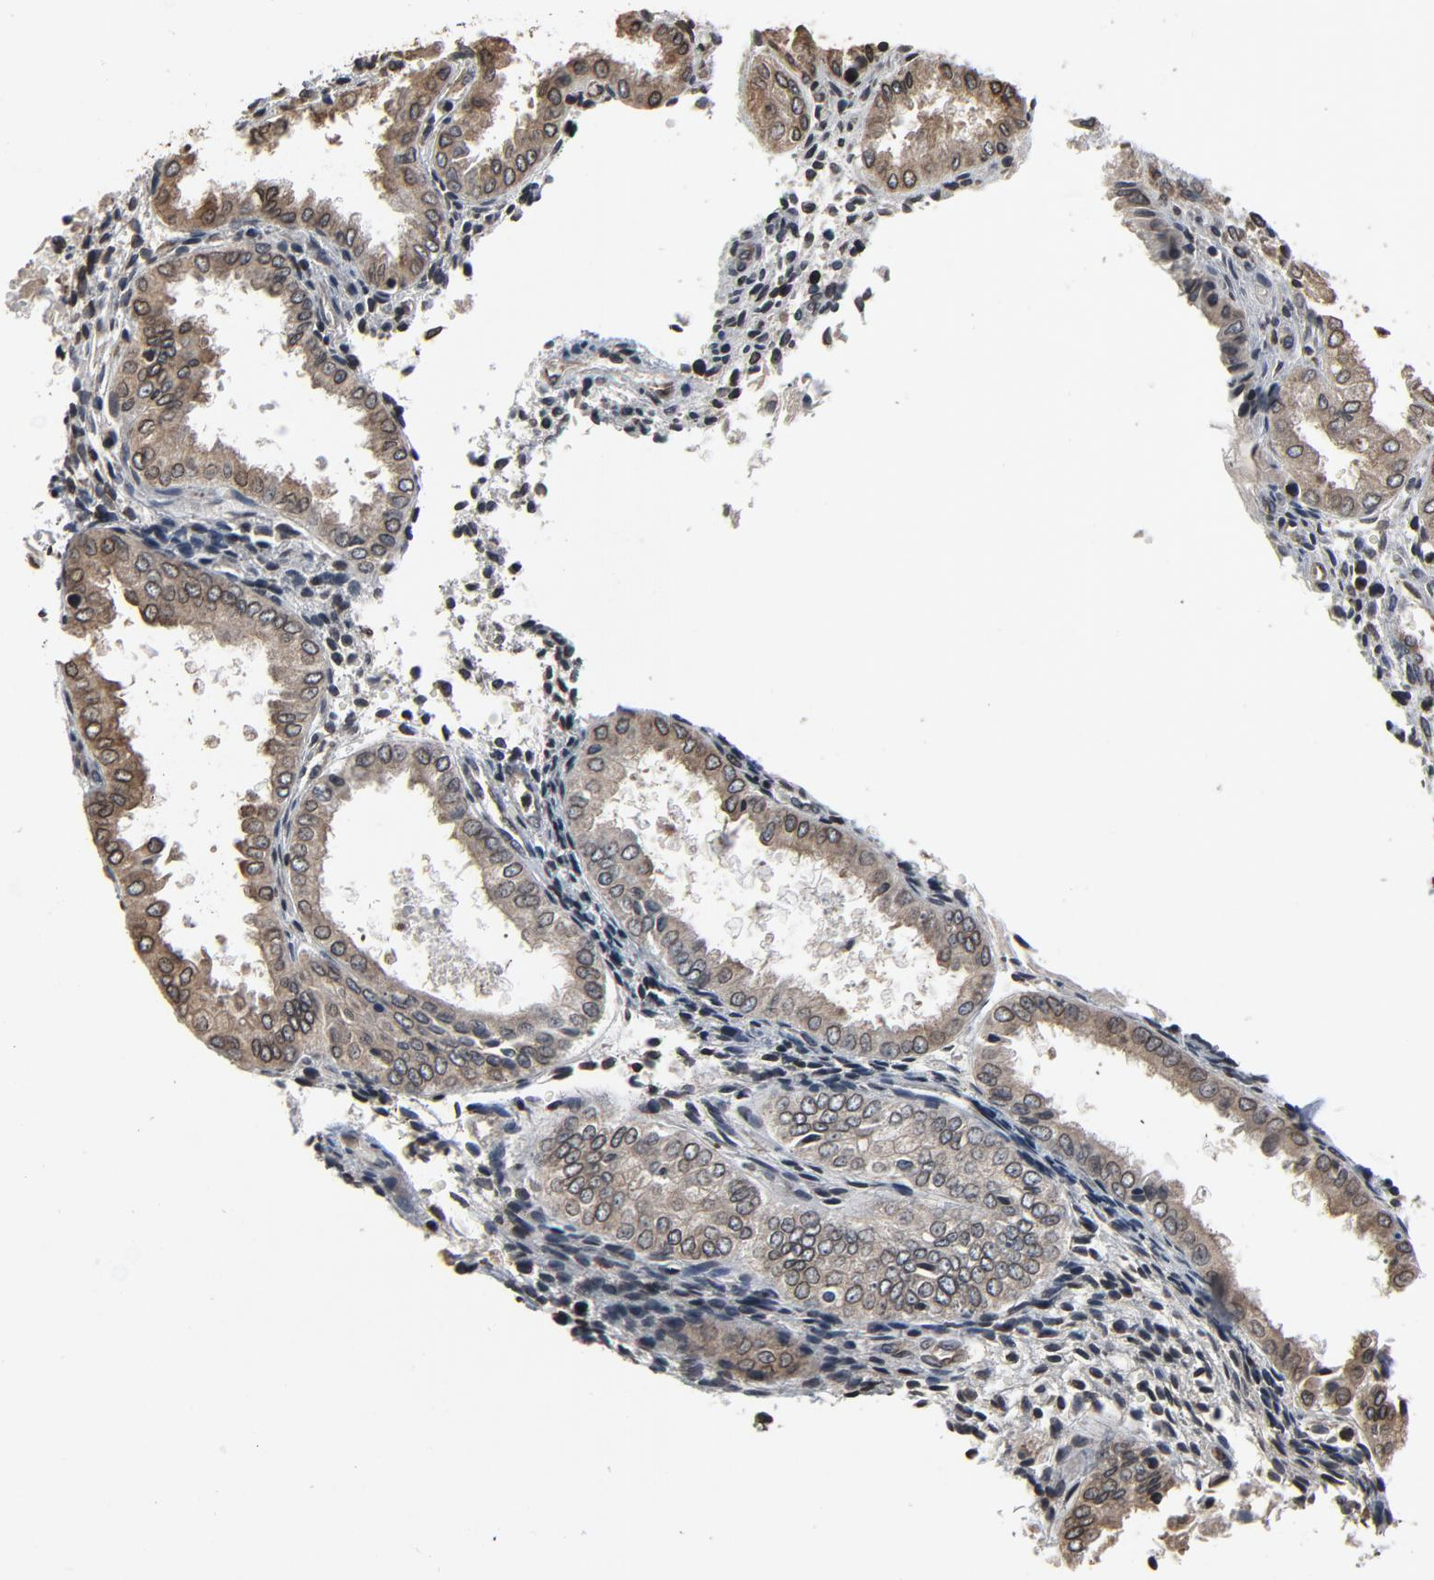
{"staining": {"intensity": "weak", "quantity": "<25%", "location": "nuclear"}, "tissue": "endometrium", "cell_type": "Cells in endometrial stroma", "image_type": "normal", "snomed": [{"axis": "morphology", "description": "Normal tissue, NOS"}, {"axis": "topography", "description": "Endometrium"}], "caption": "The micrograph shows no significant staining in cells in endometrial stroma of endometrium. (DAB immunohistochemistry, high magnification).", "gene": "UBE2D1", "patient": {"sex": "female", "age": 33}}